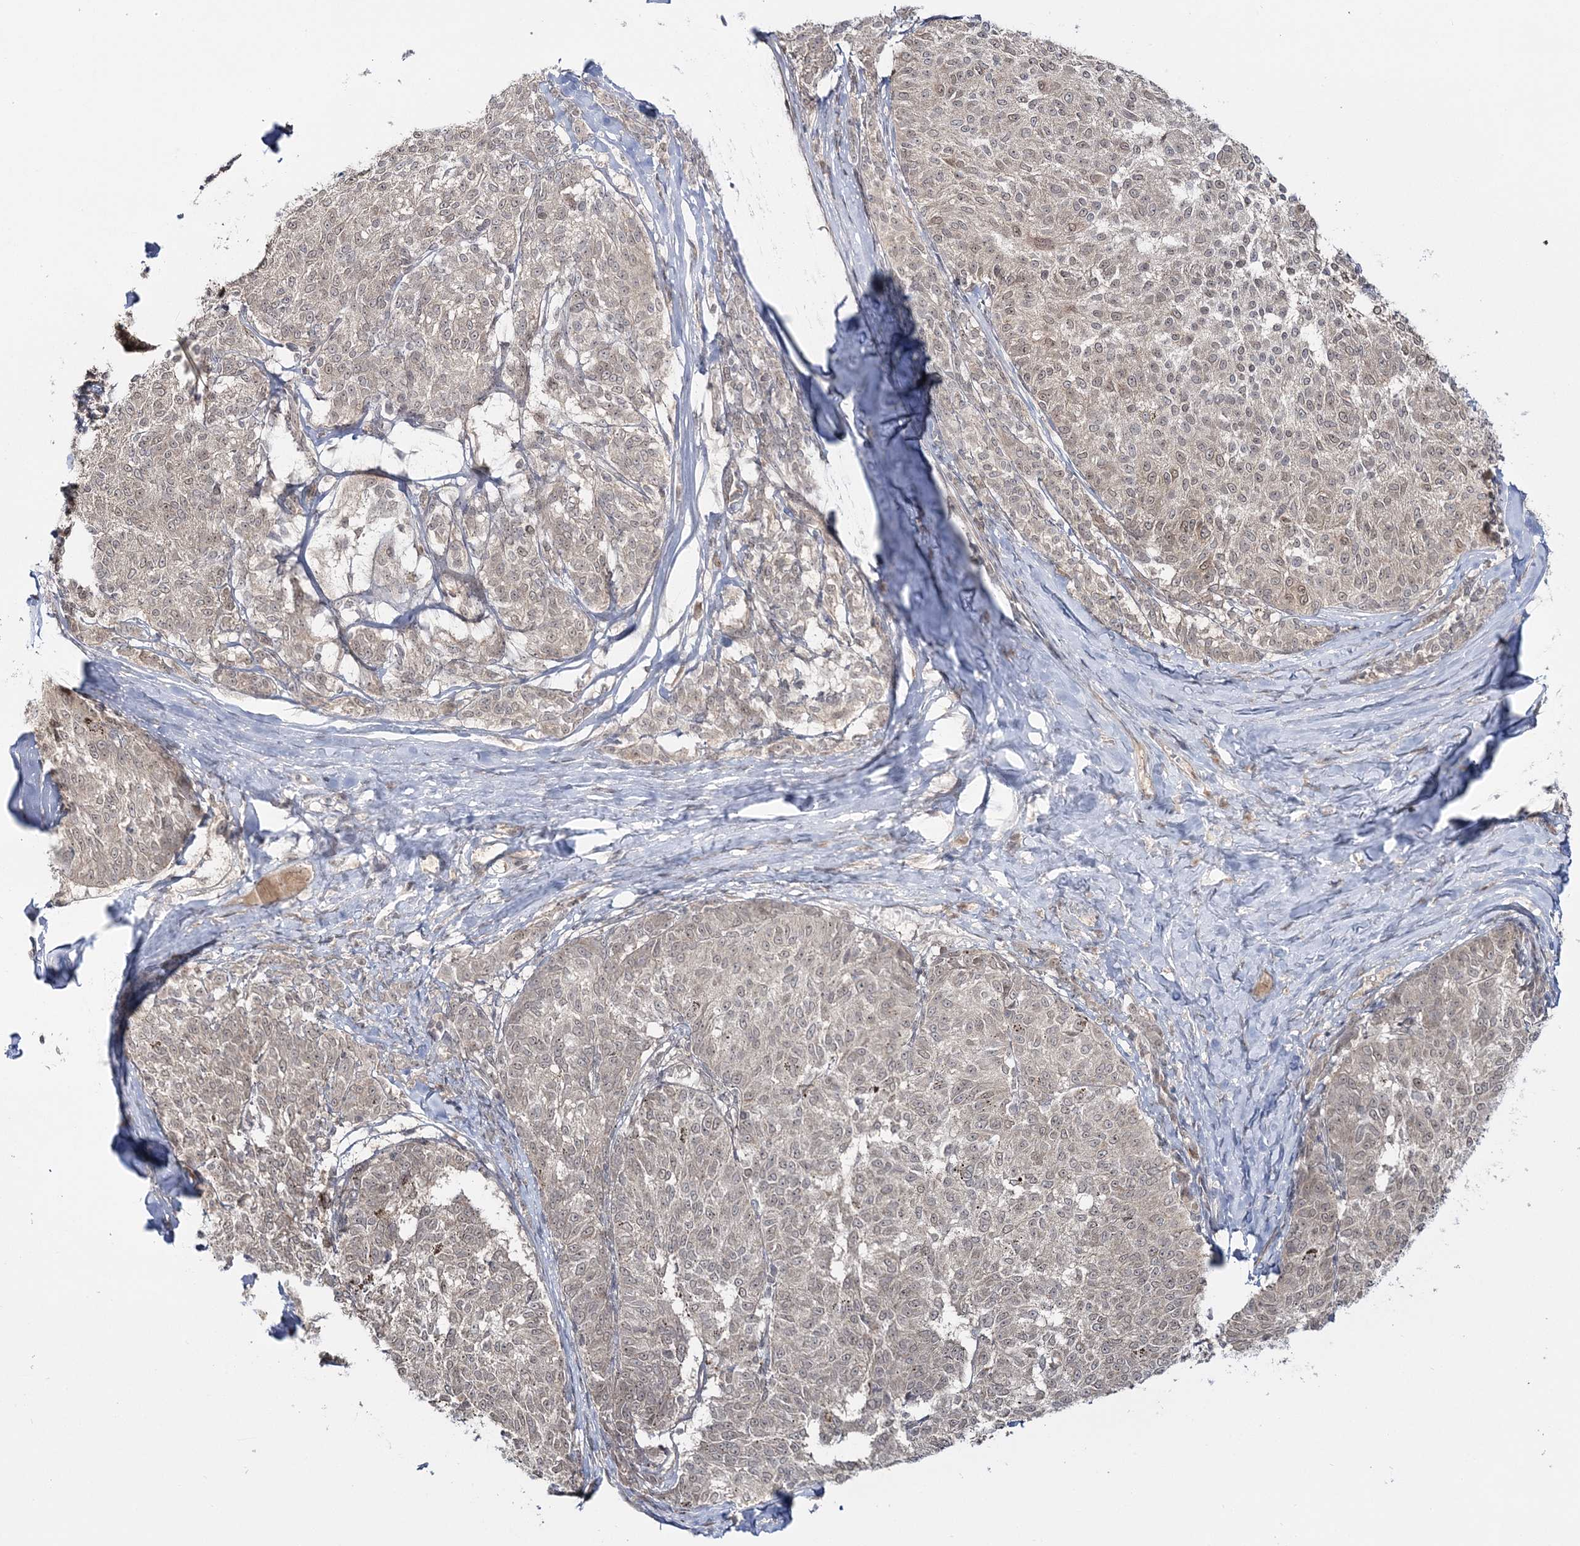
{"staining": {"intensity": "weak", "quantity": "<25%", "location": "nuclear"}, "tissue": "melanoma", "cell_type": "Tumor cells", "image_type": "cancer", "snomed": [{"axis": "morphology", "description": "Malignant melanoma, NOS"}, {"axis": "topography", "description": "Skin"}], "caption": "A high-resolution histopathology image shows IHC staining of malignant melanoma, which displays no significant staining in tumor cells.", "gene": "ZFAND6", "patient": {"sex": "female", "age": 72}}